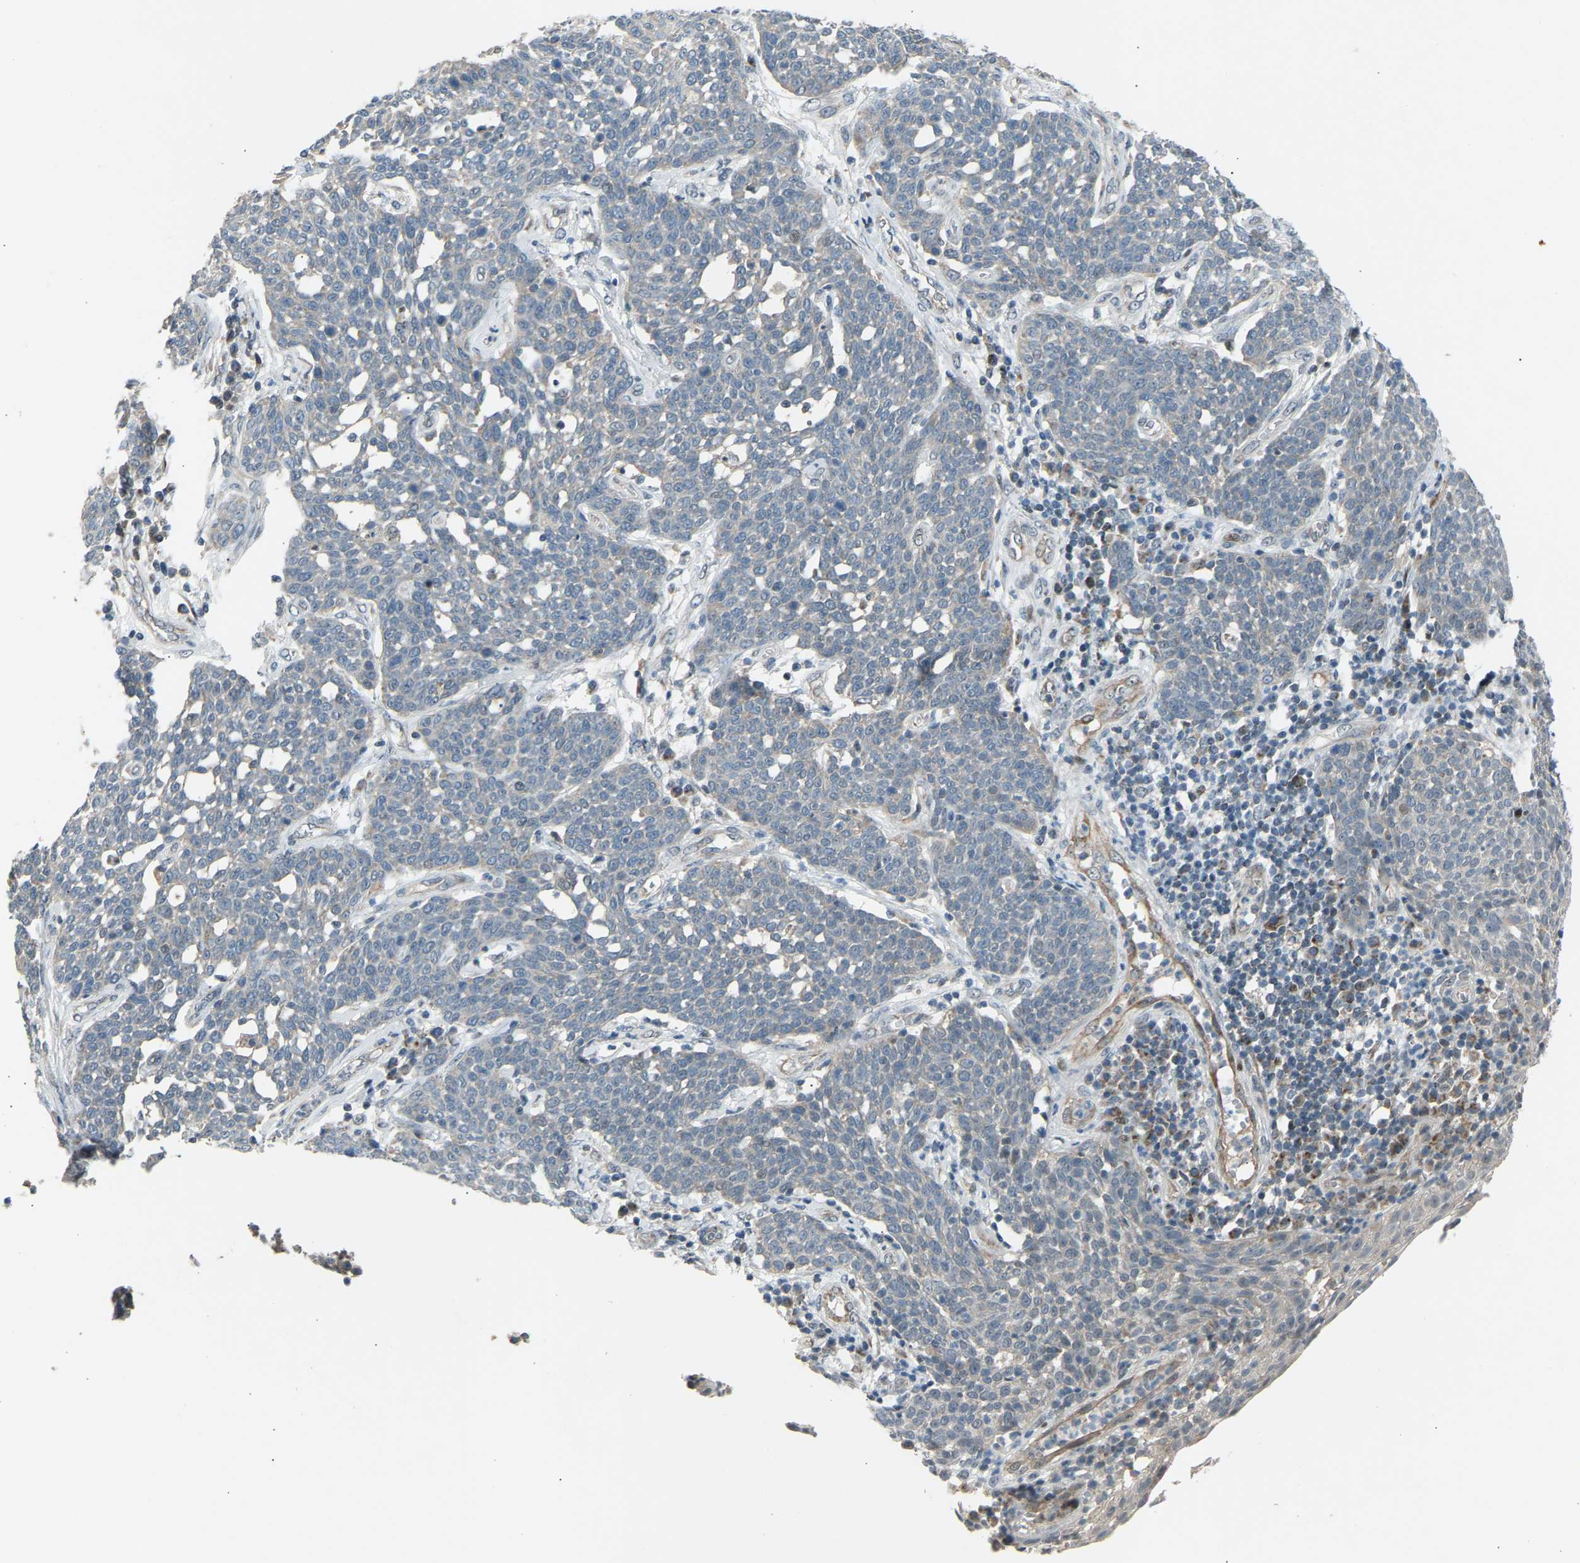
{"staining": {"intensity": "negative", "quantity": "none", "location": "none"}, "tissue": "cervical cancer", "cell_type": "Tumor cells", "image_type": "cancer", "snomed": [{"axis": "morphology", "description": "Squamous cell carcinoma, NOS"}, {"axis": "topography", "description": "Cervix"}], "caption": "Immunohistochemical staining of human cervical cancer (squamous cell carcinoma) displays no significant staining in tumor cells. The staining is performed using DAB brown chromogen with nuclei counter-stained in using hematoxylin.", "gene": "VPS41", "patient": {"sex": "female", "age": 34}}